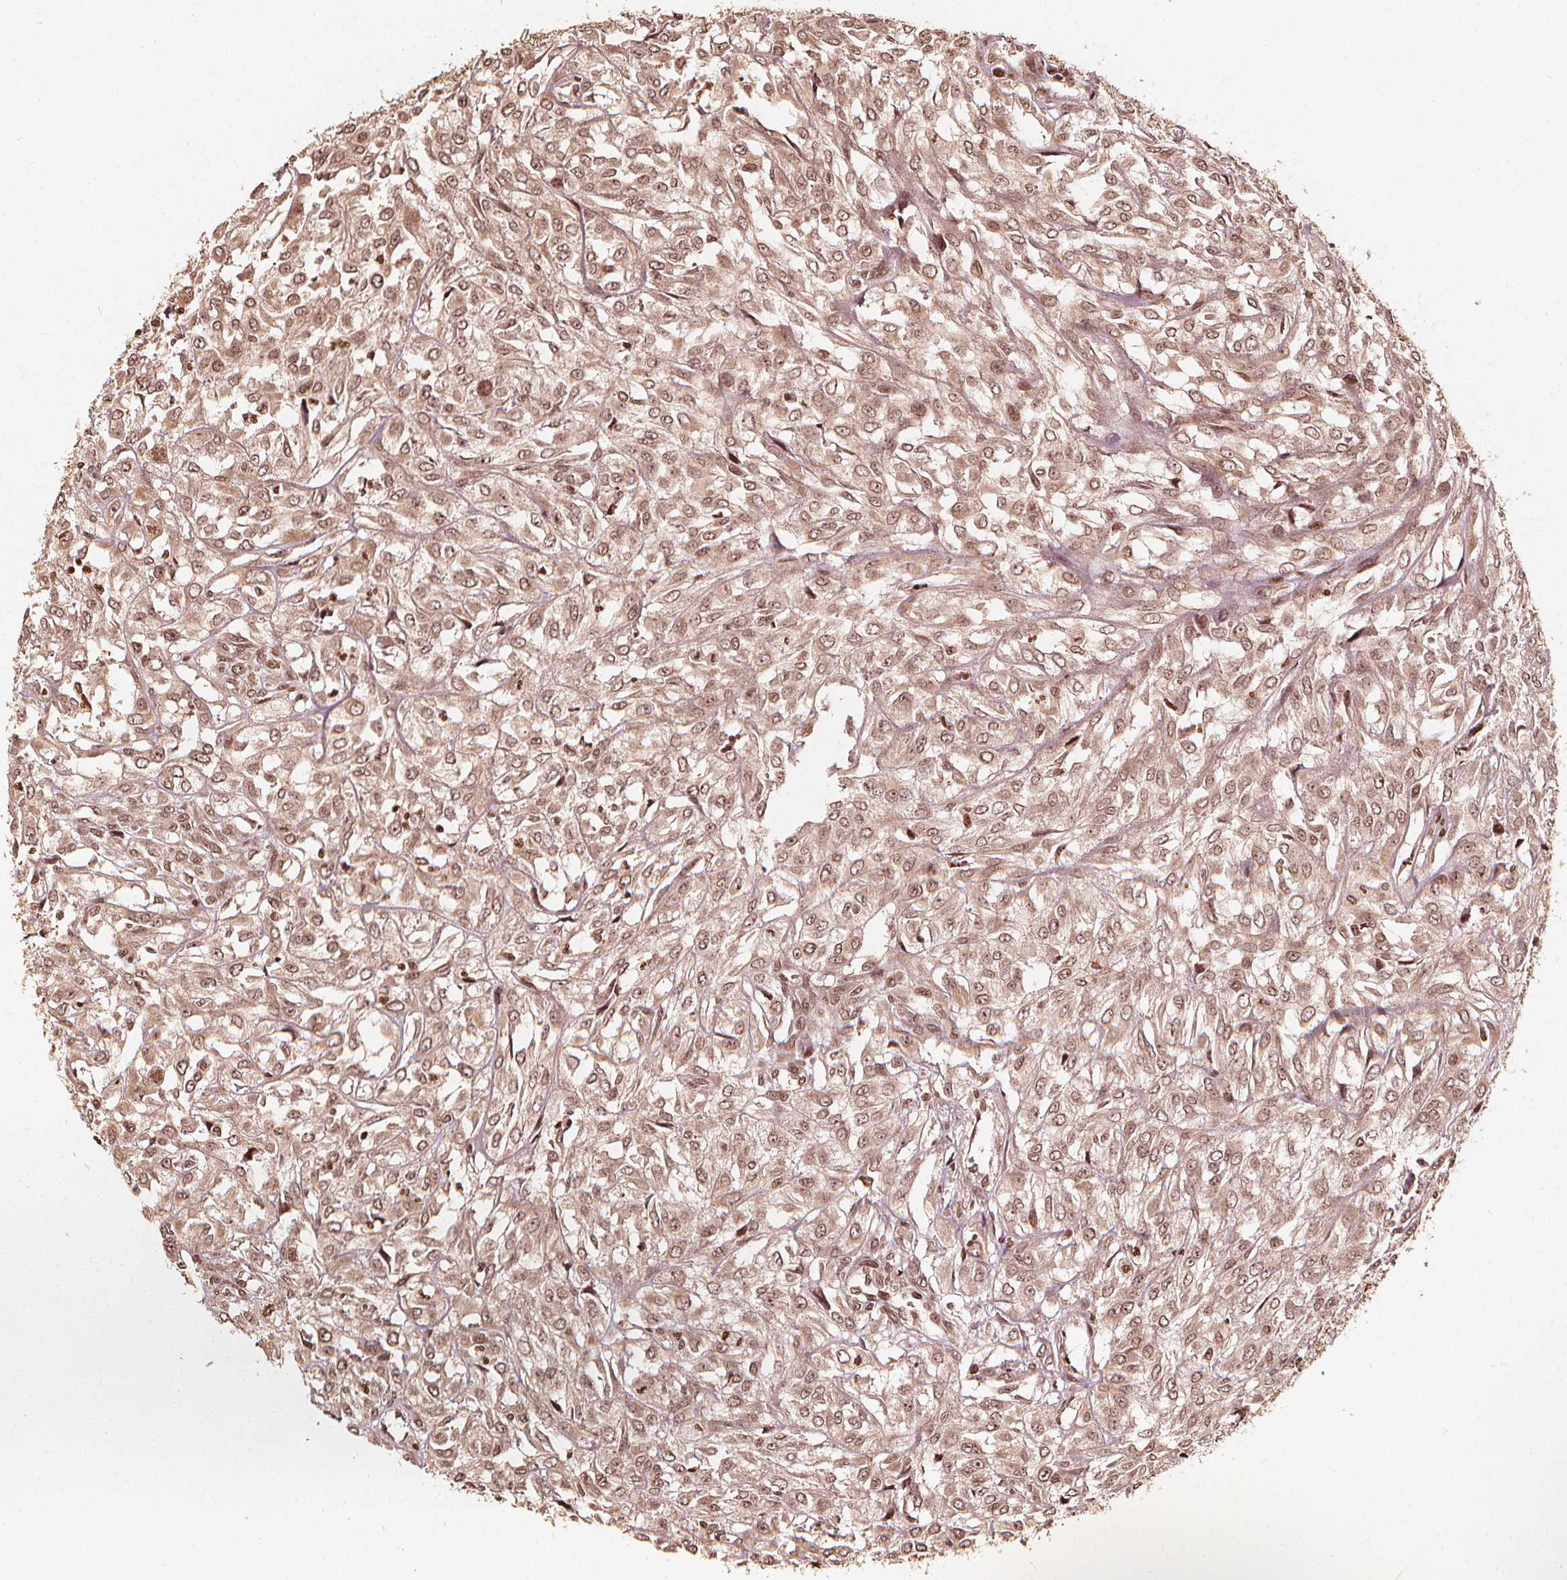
{"staining": {"intensity": "weak", "quantity": ">75%", "location": "cytoplasmic/membranous,nuclear"}, "tissue": "urothelial cancer", "cell_type": "Tumor cells", "image_type": "cancer", "snomed": [{"axis": "morphology", "description": "Urothelial carcinoma, High grade"}, {"axis": "topography", "description": "Urinary bladder"}], "caption": "Tumor cells reveal low levels of weak cytoplasmic/membranous and nuclear staining in approximately >75% of cells in human urothelial cancer.", "gene": "H3C14", "patient": {"sex": "male", "age": 67}}